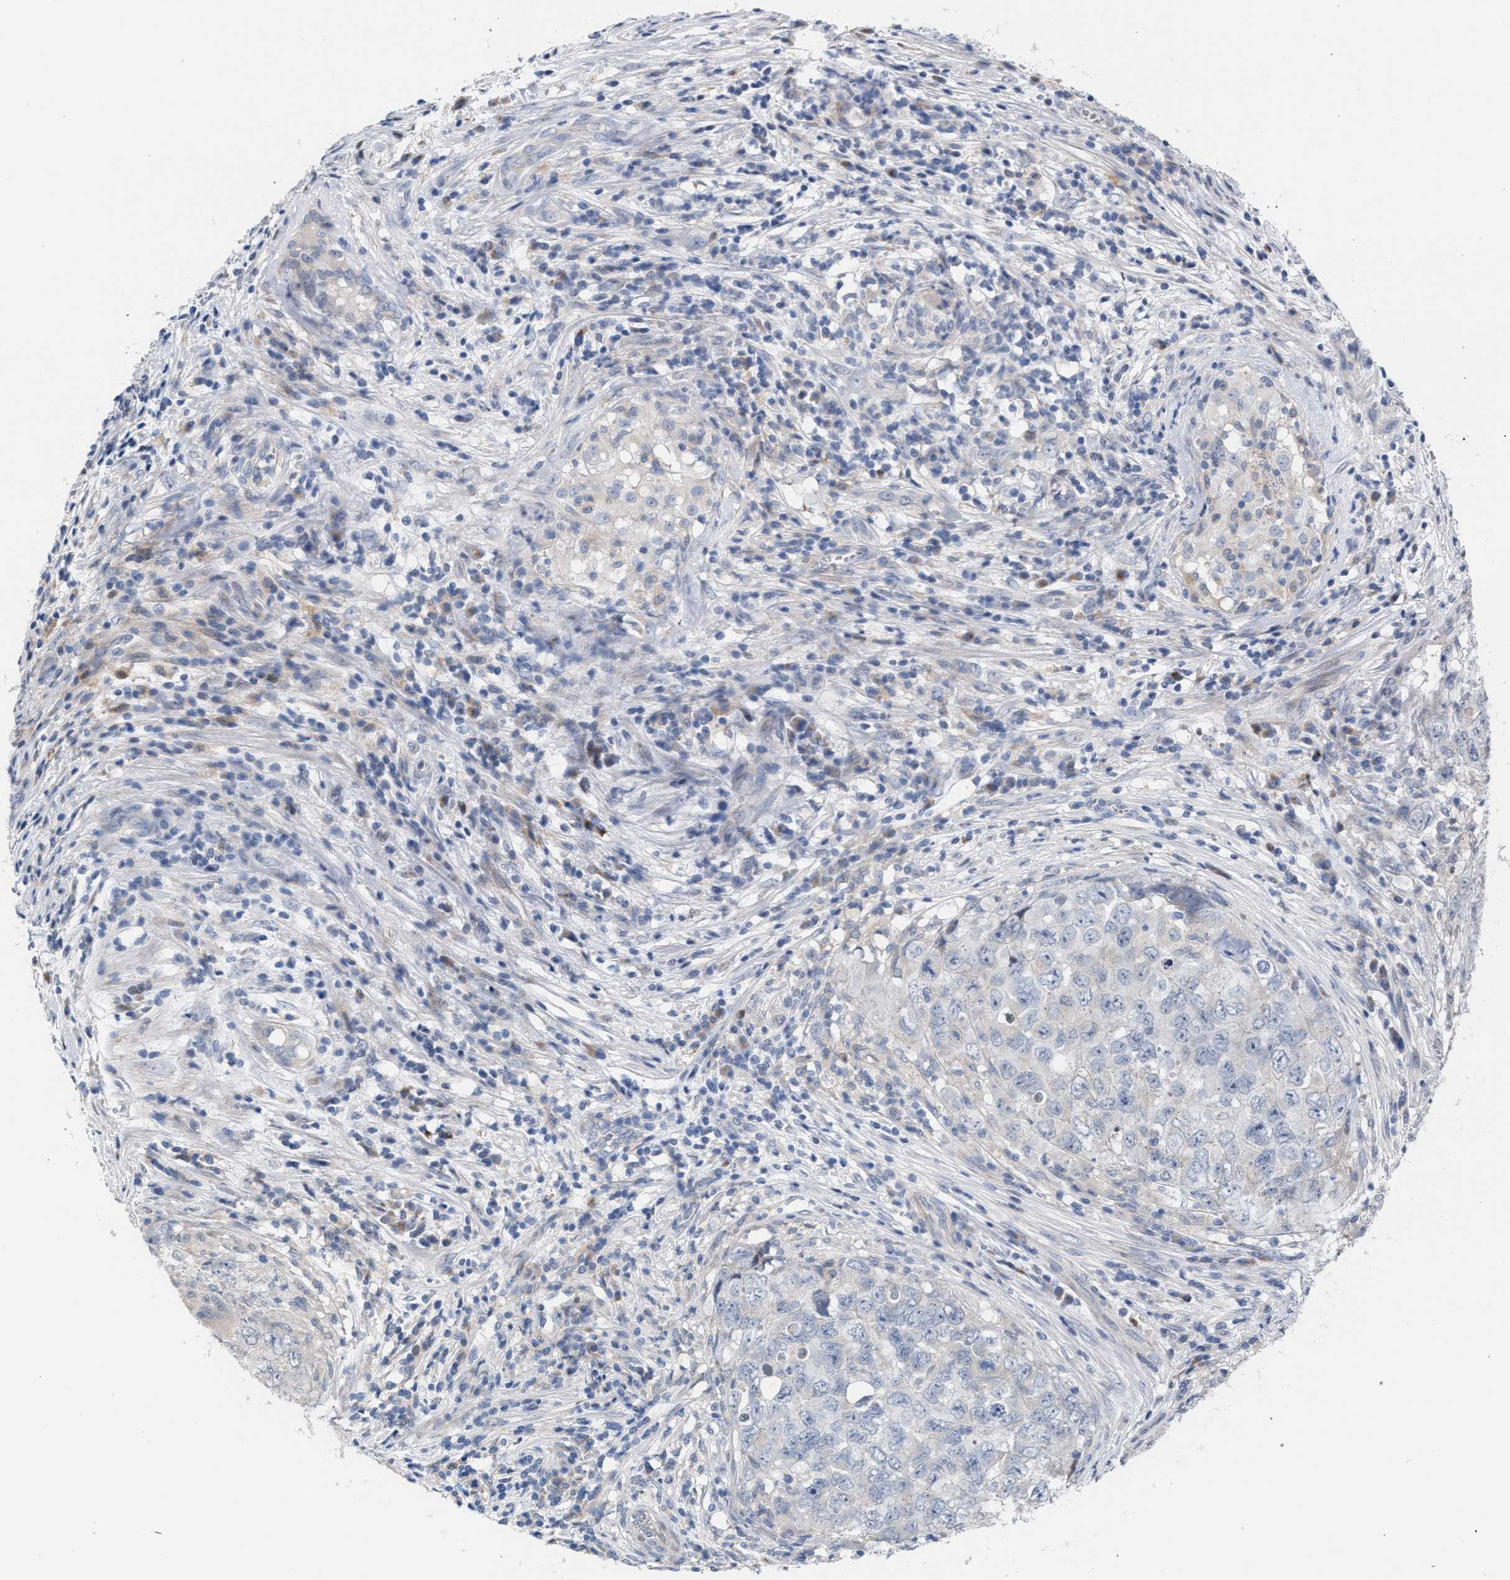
{"staining": {"intensity": "negative", "quantity": "none", "location": "none"}, "tissue": "testis cancer", "cell_type": "Tumor cells", "image_type": "cancer", "snomed": [{"axis": "morphology", "description": "Seminoma, NOS"}, {"axis": "morphology", "description": "Carcinoma, Embryonal, NOS"}, {"axis": "topography", "description": "Testis"}], "caption": "There is no significant positivity in tumor cells of testis embryonal carcinoma.", "gene": "RNF135", "patient": {"sex": "male", "age": 43}}